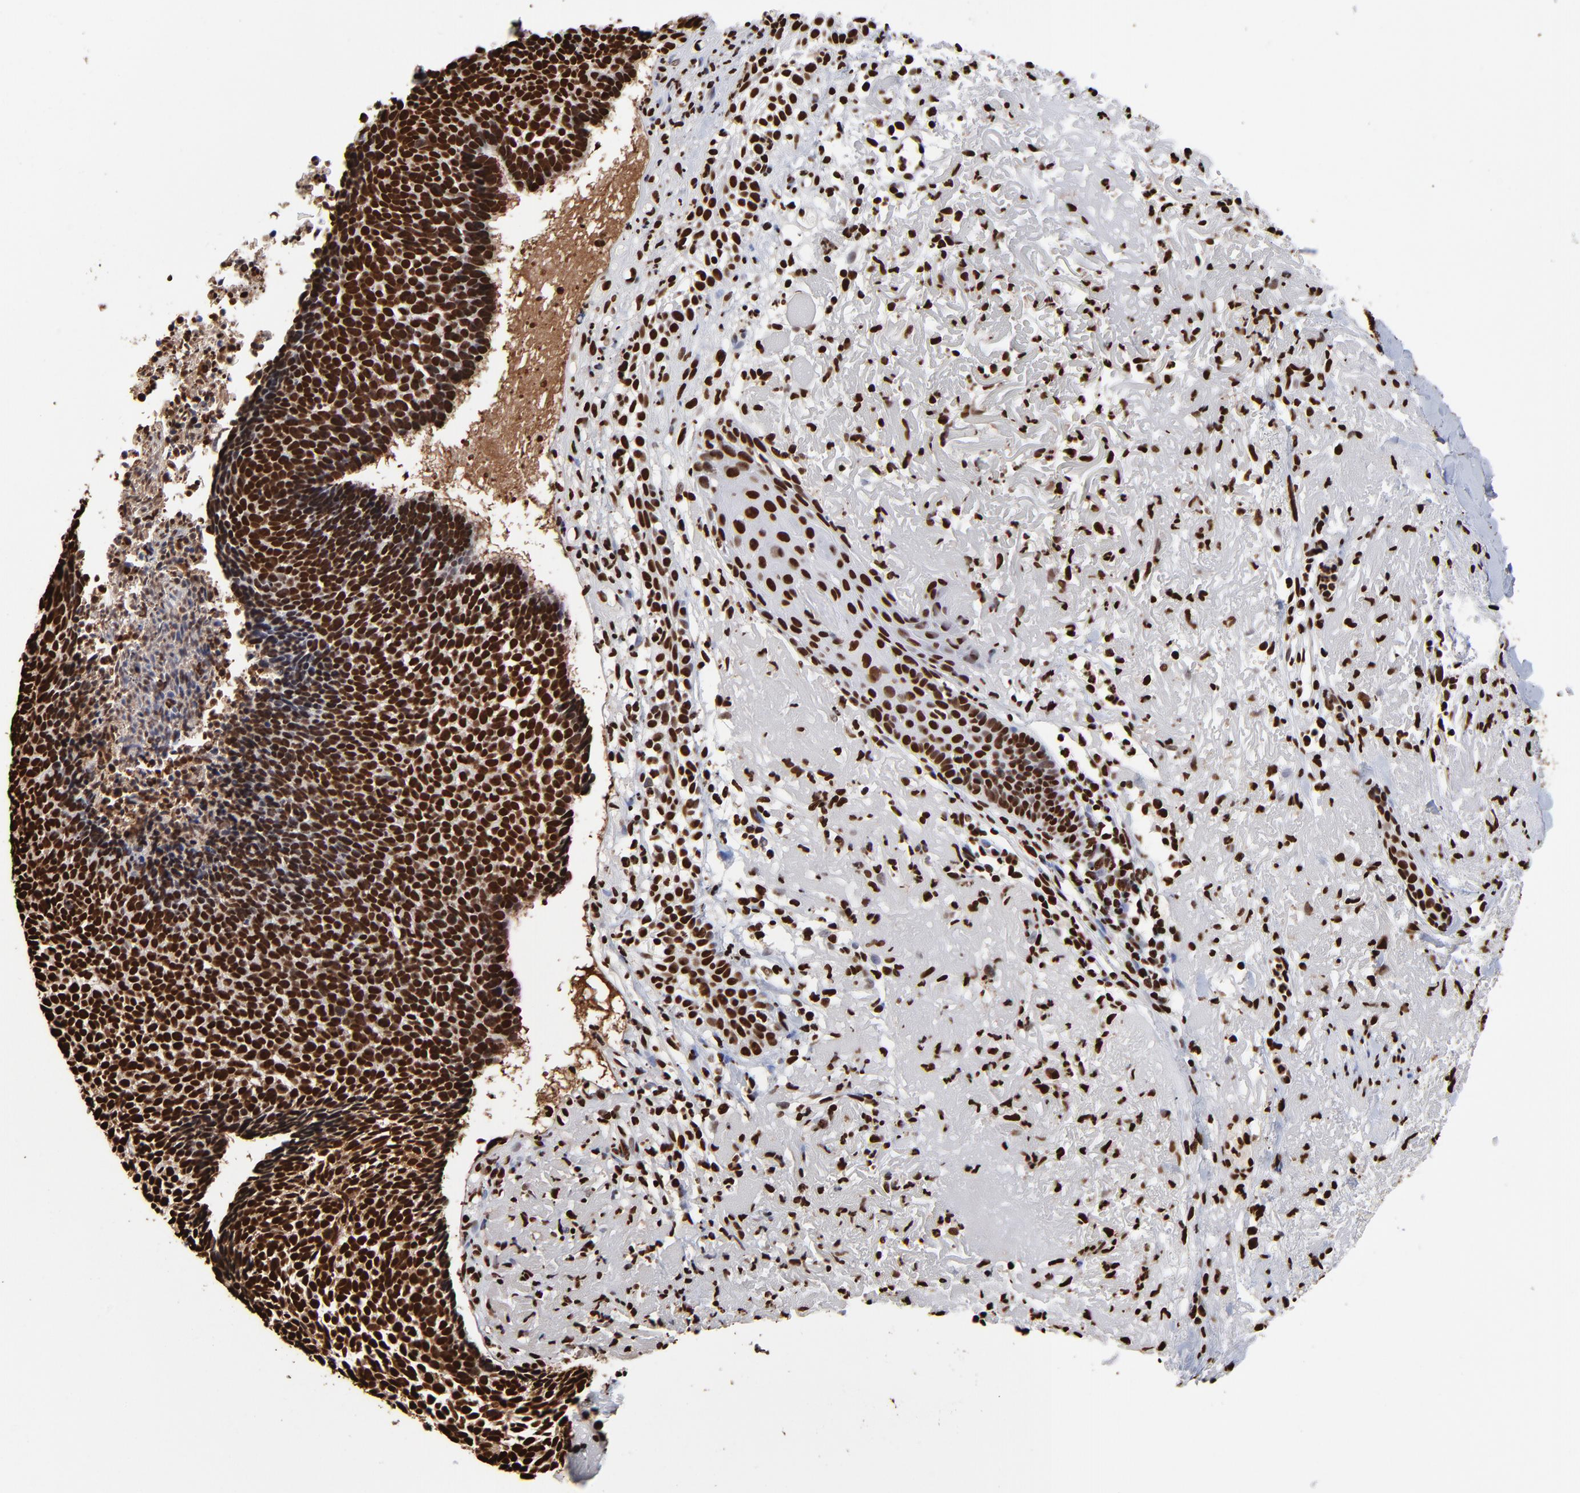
{"staining": {"intensity": "strong", "quantity": ">75%", "location": "nuclear"}, "tissue": "skin cancer", "cell_type": "Tumor cells", "image_type": "cancer", "snomed": [{"axis": "morphology", "description": "Basal cell carcinoma"}, {"axis": "topography", "description": "Skin"}], "caption": "Protein expression by IHC exhibits strong nuclear positivity in approximately >75% of tumor cells in skin cancer. The staining is performed using DAB brown chromogen to label protein expression. The nuclei are counter-stained blue using hematoxylin.", "gene": "ZNF544", "patient": {"sex": "female", "age": 87}}